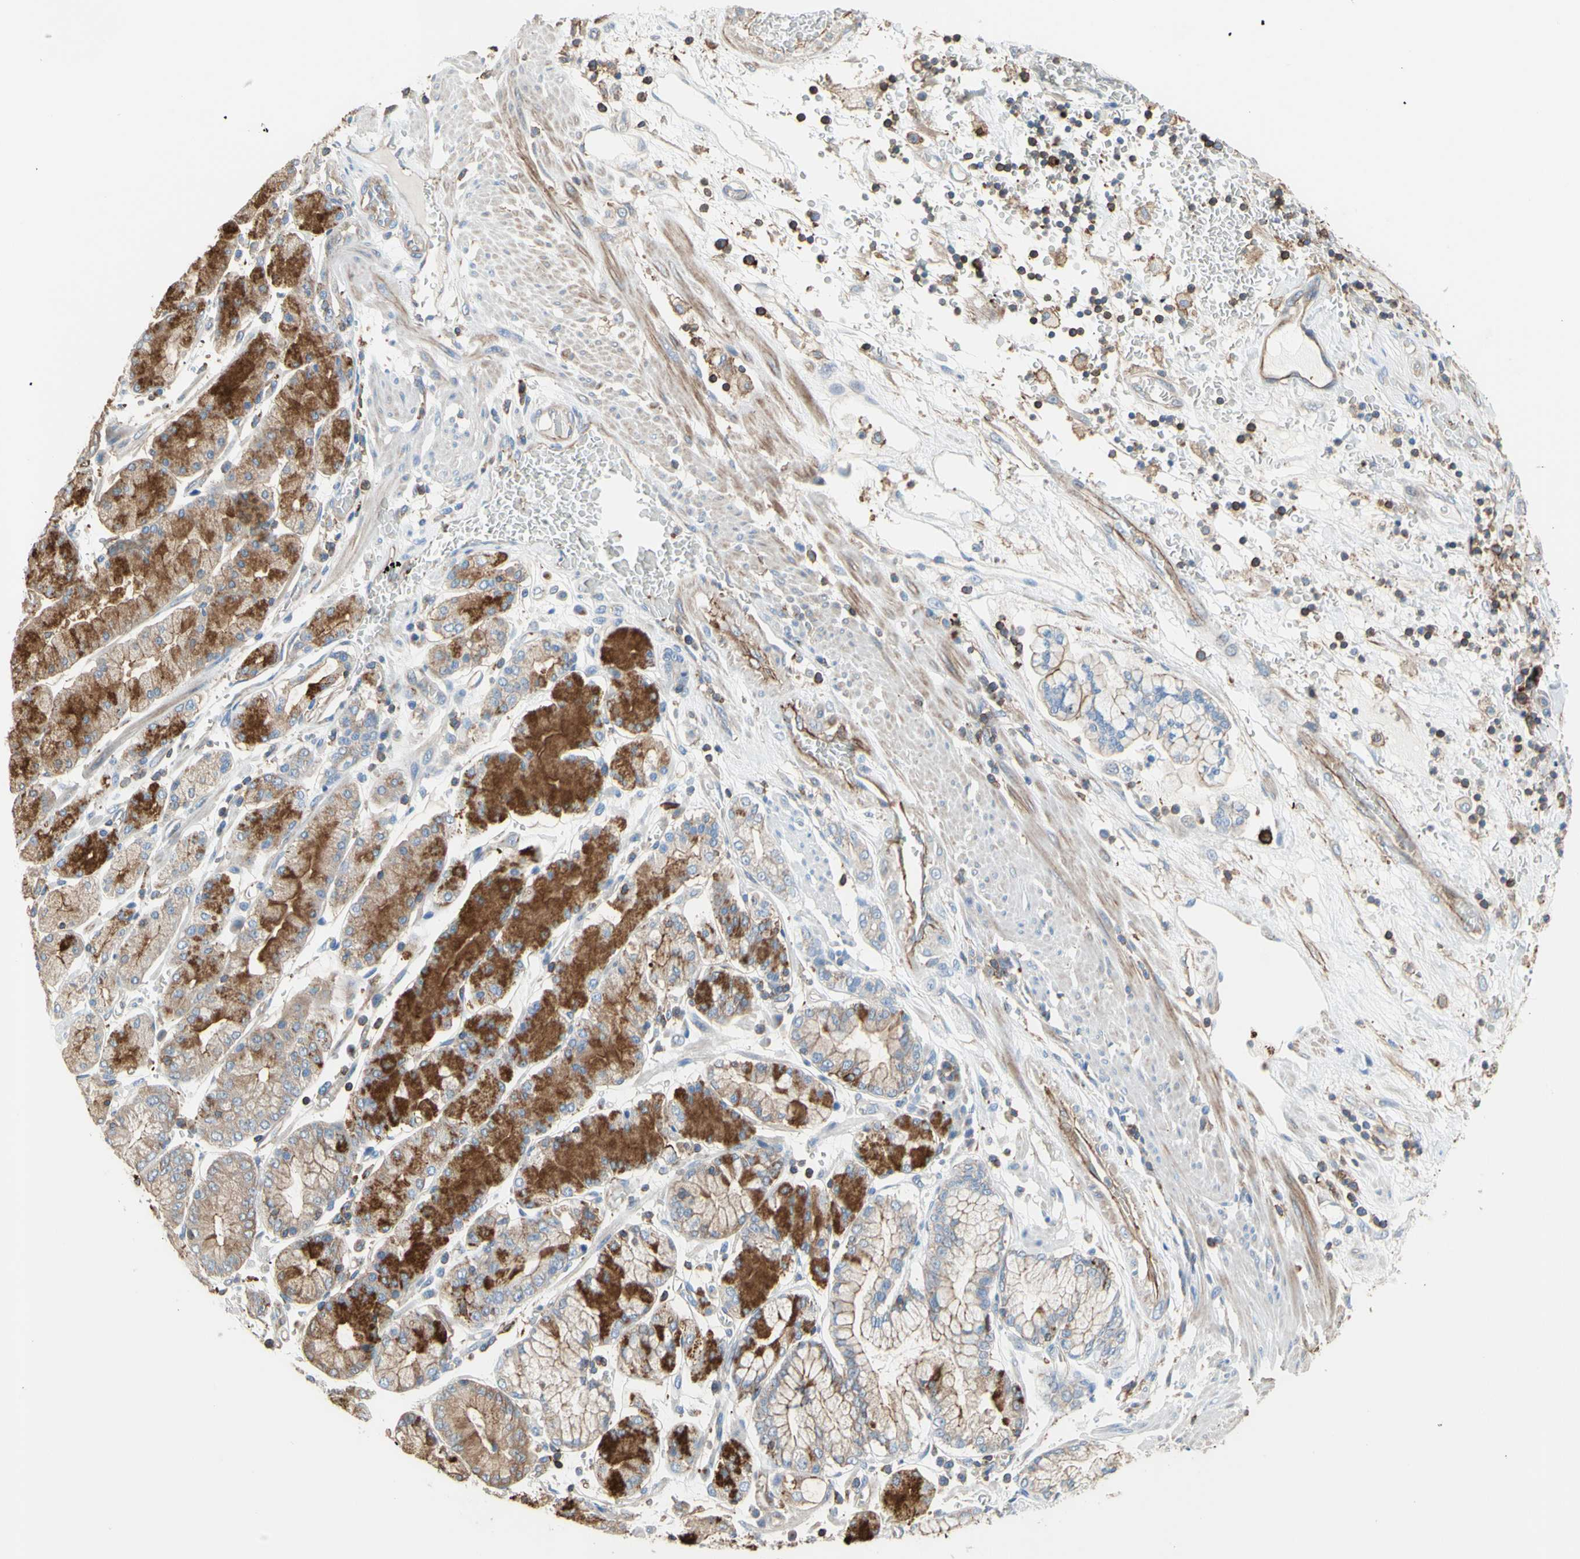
{"staining": {"intensity": "weak", "quantity": "<25%", "location": "cytoplasmic/membranous"}, "tissue": "stomach cancer", "cell_type": "Tumor cells", "image_type": "cancer", "snomed": [{"axis": "morphology", "description": "Normal tissue, NOS"}, {"axis": "morphology", "description": "Adenocarcinoma, NOS"}, {"axis": "topography", "description": "Stomach, upper"}, {"axis": "topography", "description": "Stomach"}], "caption": "Human stomach adenocarcinoma stained for a protein using immunohistochemistry (IHC) reveals no positivity in tumor cells.", "gene": "SEMA4C", "patient": {"sex": "male", "age": 76}}